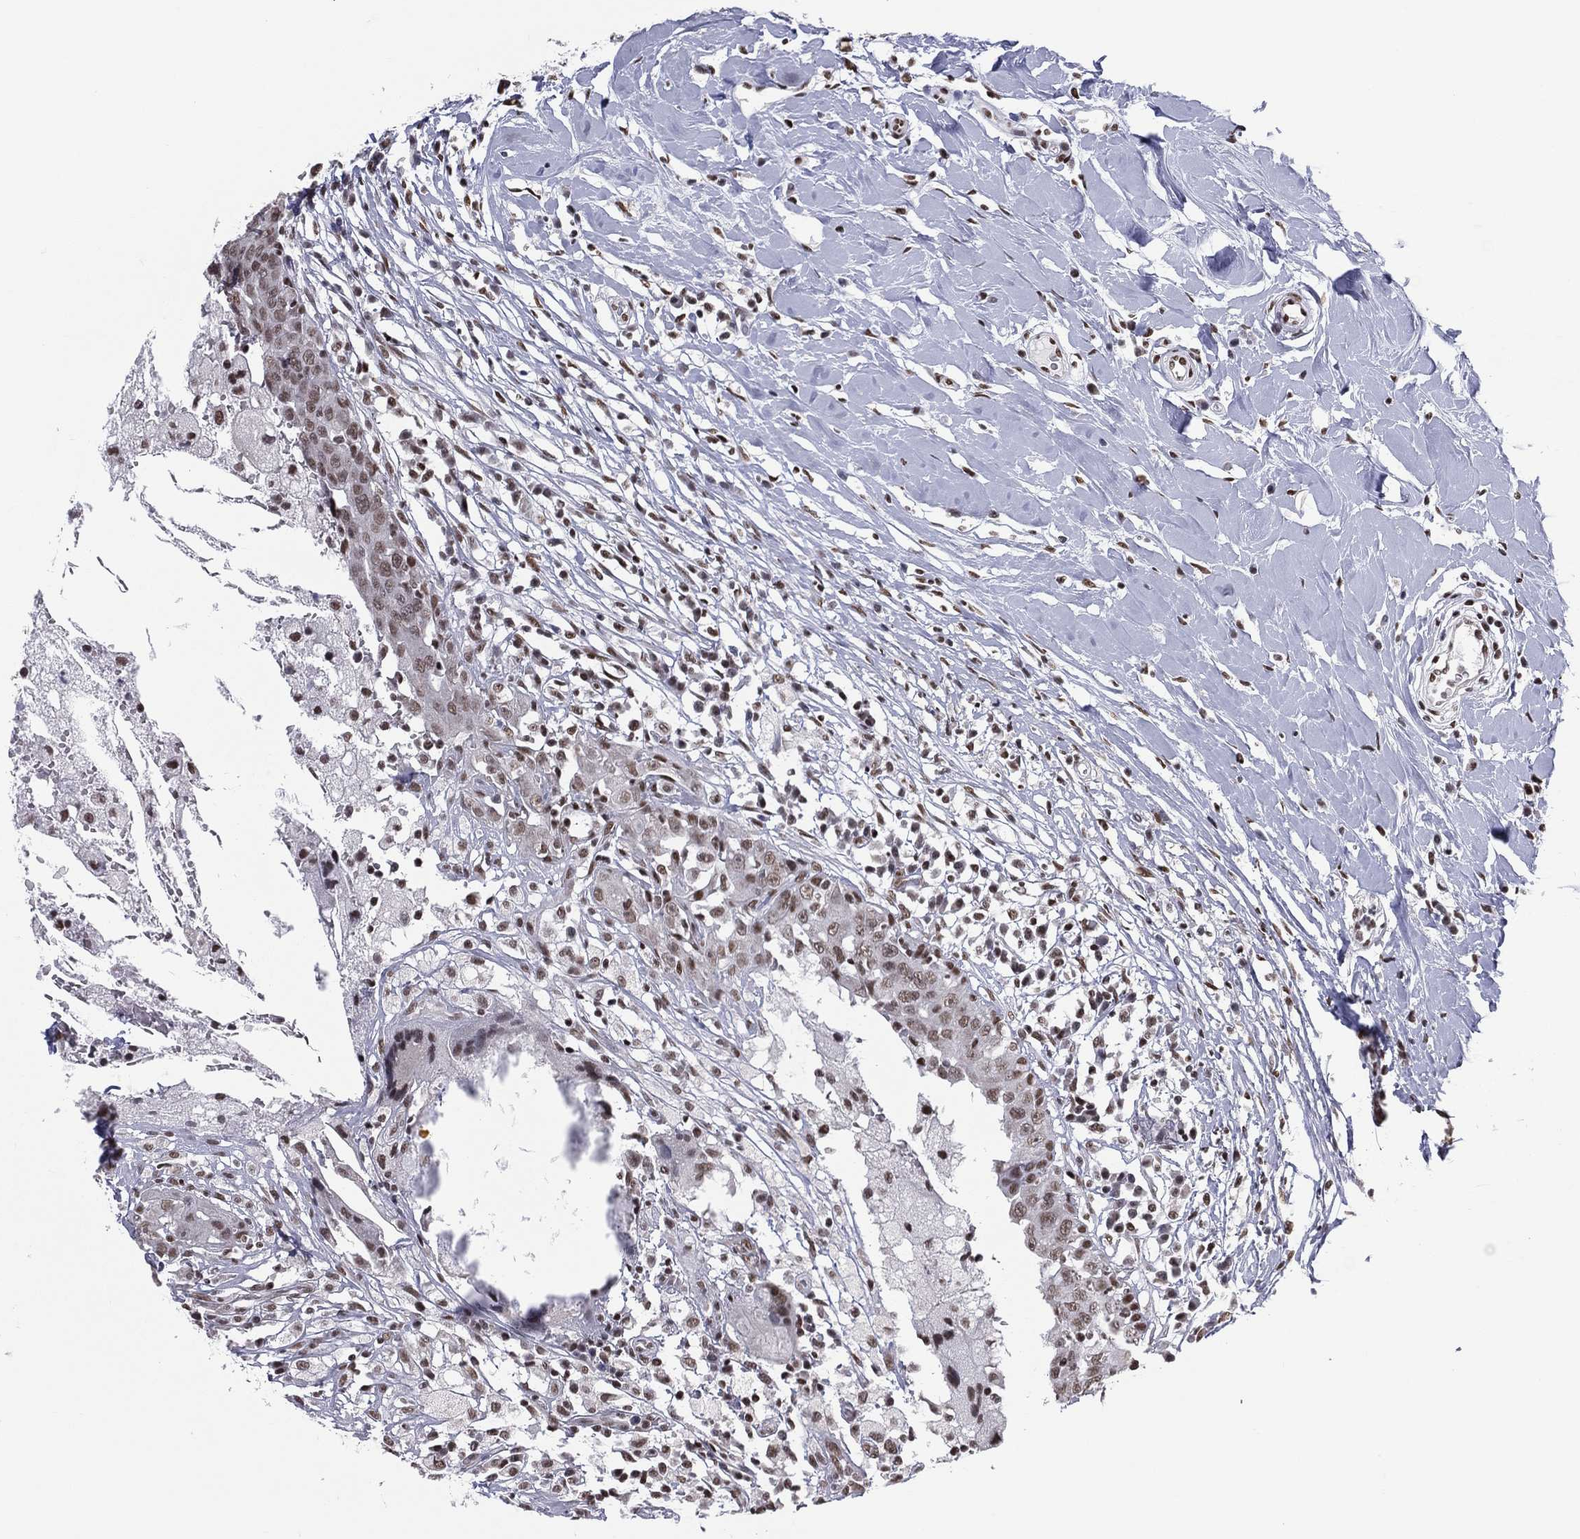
{"staining": {"intensity": "weak", "quantity": "25%-75%", "location": "nuclear"}, "tissue": "breast cancer", "cell_type": "Tumor cells", "image_type": "cancer", "snomed": [{"axis": "morphology", "description": "Duct carcinoma"}, {"axis": "topography", "description": "Breast"}], "caption": "Protein expression by IHC reveals weak nuclear expression in about 25%-75% of tumor cells in breast cancer.", "gene": "ZNF7", "patient": {"sex": "female", "age": 27}}